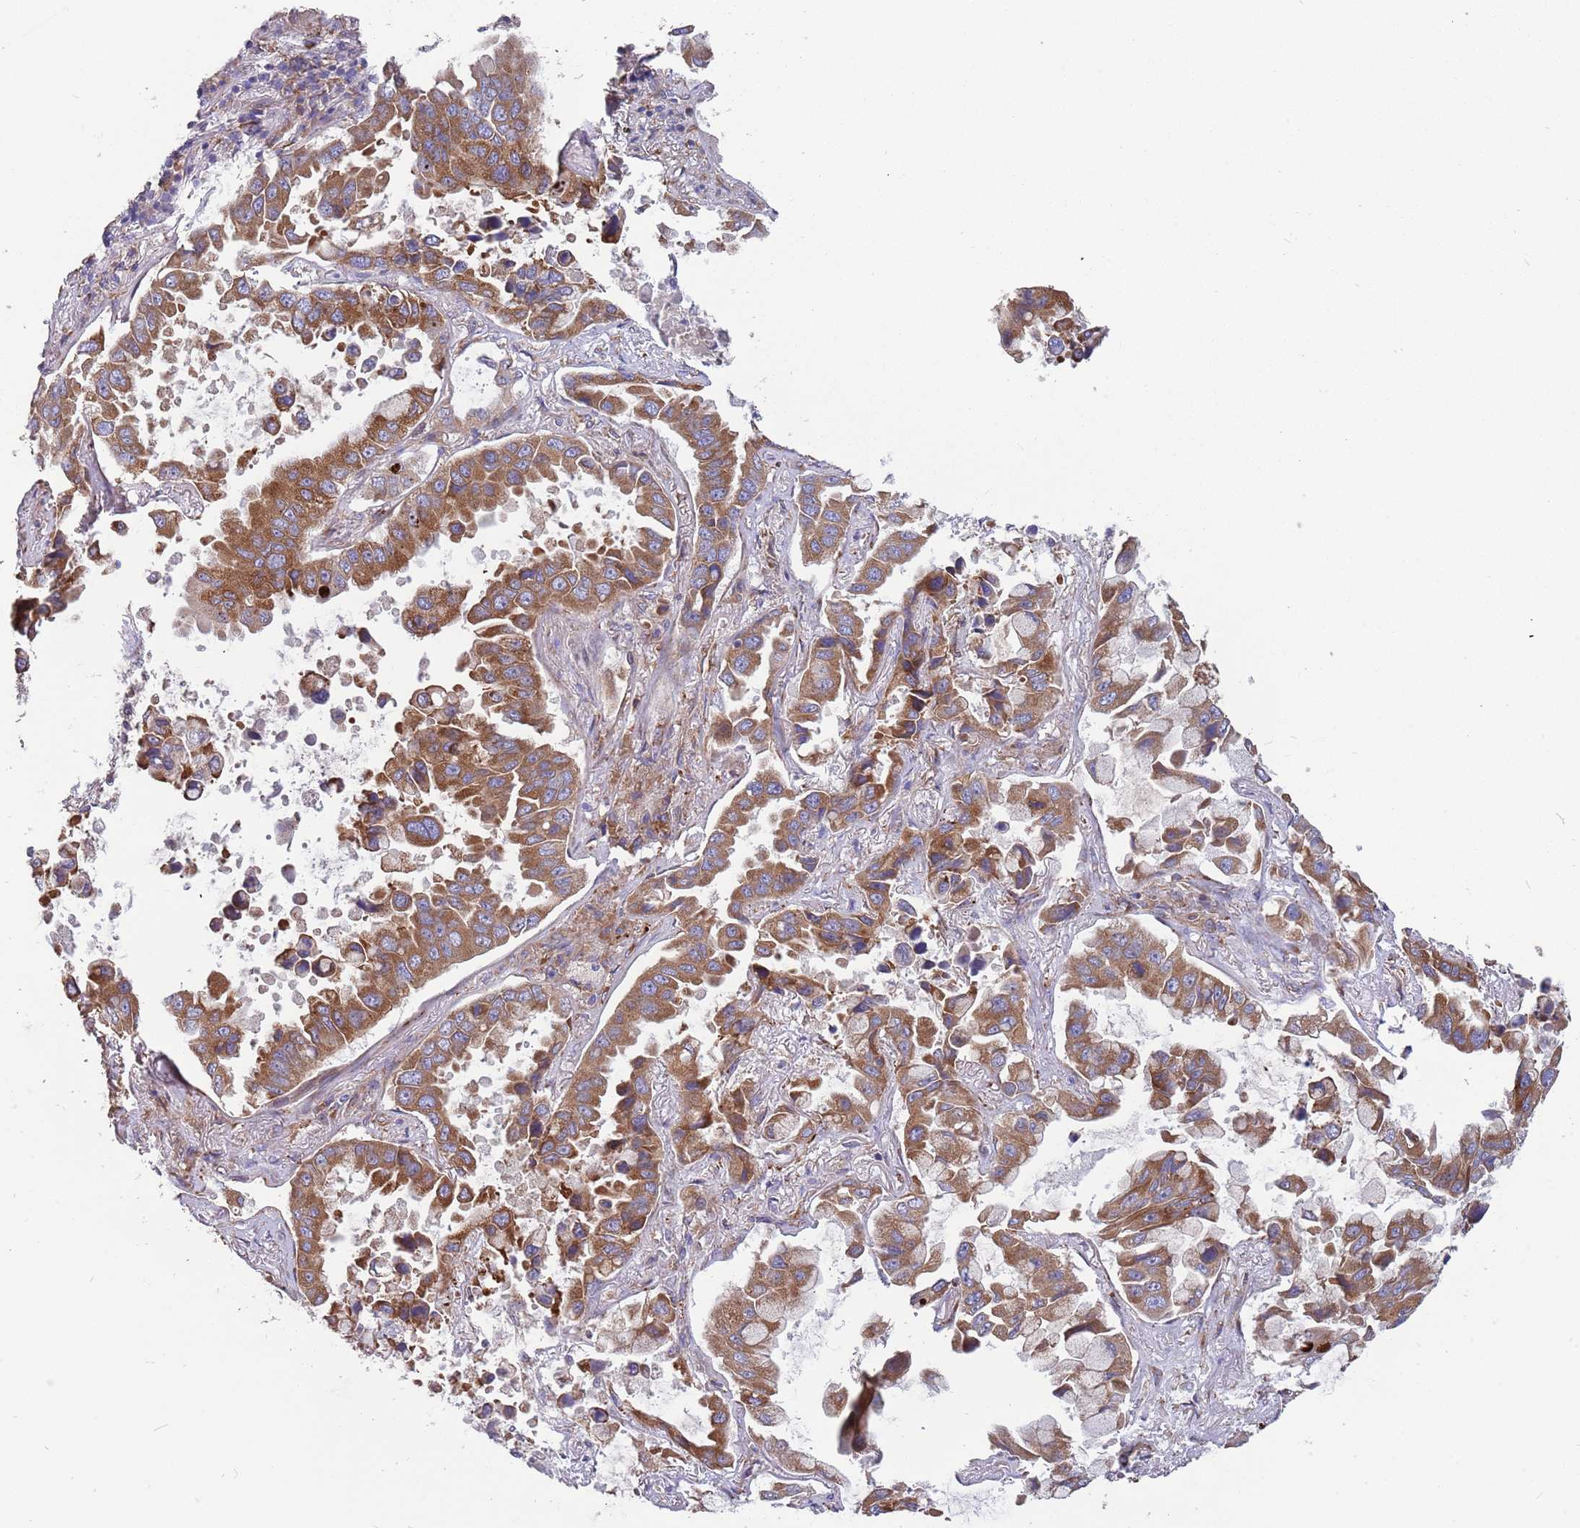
{"staining": {"intensity": "moderate", "quantity": ">75%", "location": "cytoplasmic/membranous"}, "tissue": "lung cancer", "cell_type": "Tumor cells", "image_type": "cancer", "snomed": [{"axis": "morphology", "description": "Adenocarcinoma, NOS"}, {"axis": "topography", "description": "Lung"}], "caption": "A brown stain shows moderate cytoplasmic/membranous staining of a protein in lung cancer tumor cells. (IHC, brightfield microscopy, high magnification).", "gene": "ARMCX6", "patient": {"sex": "male", "age": 64}}